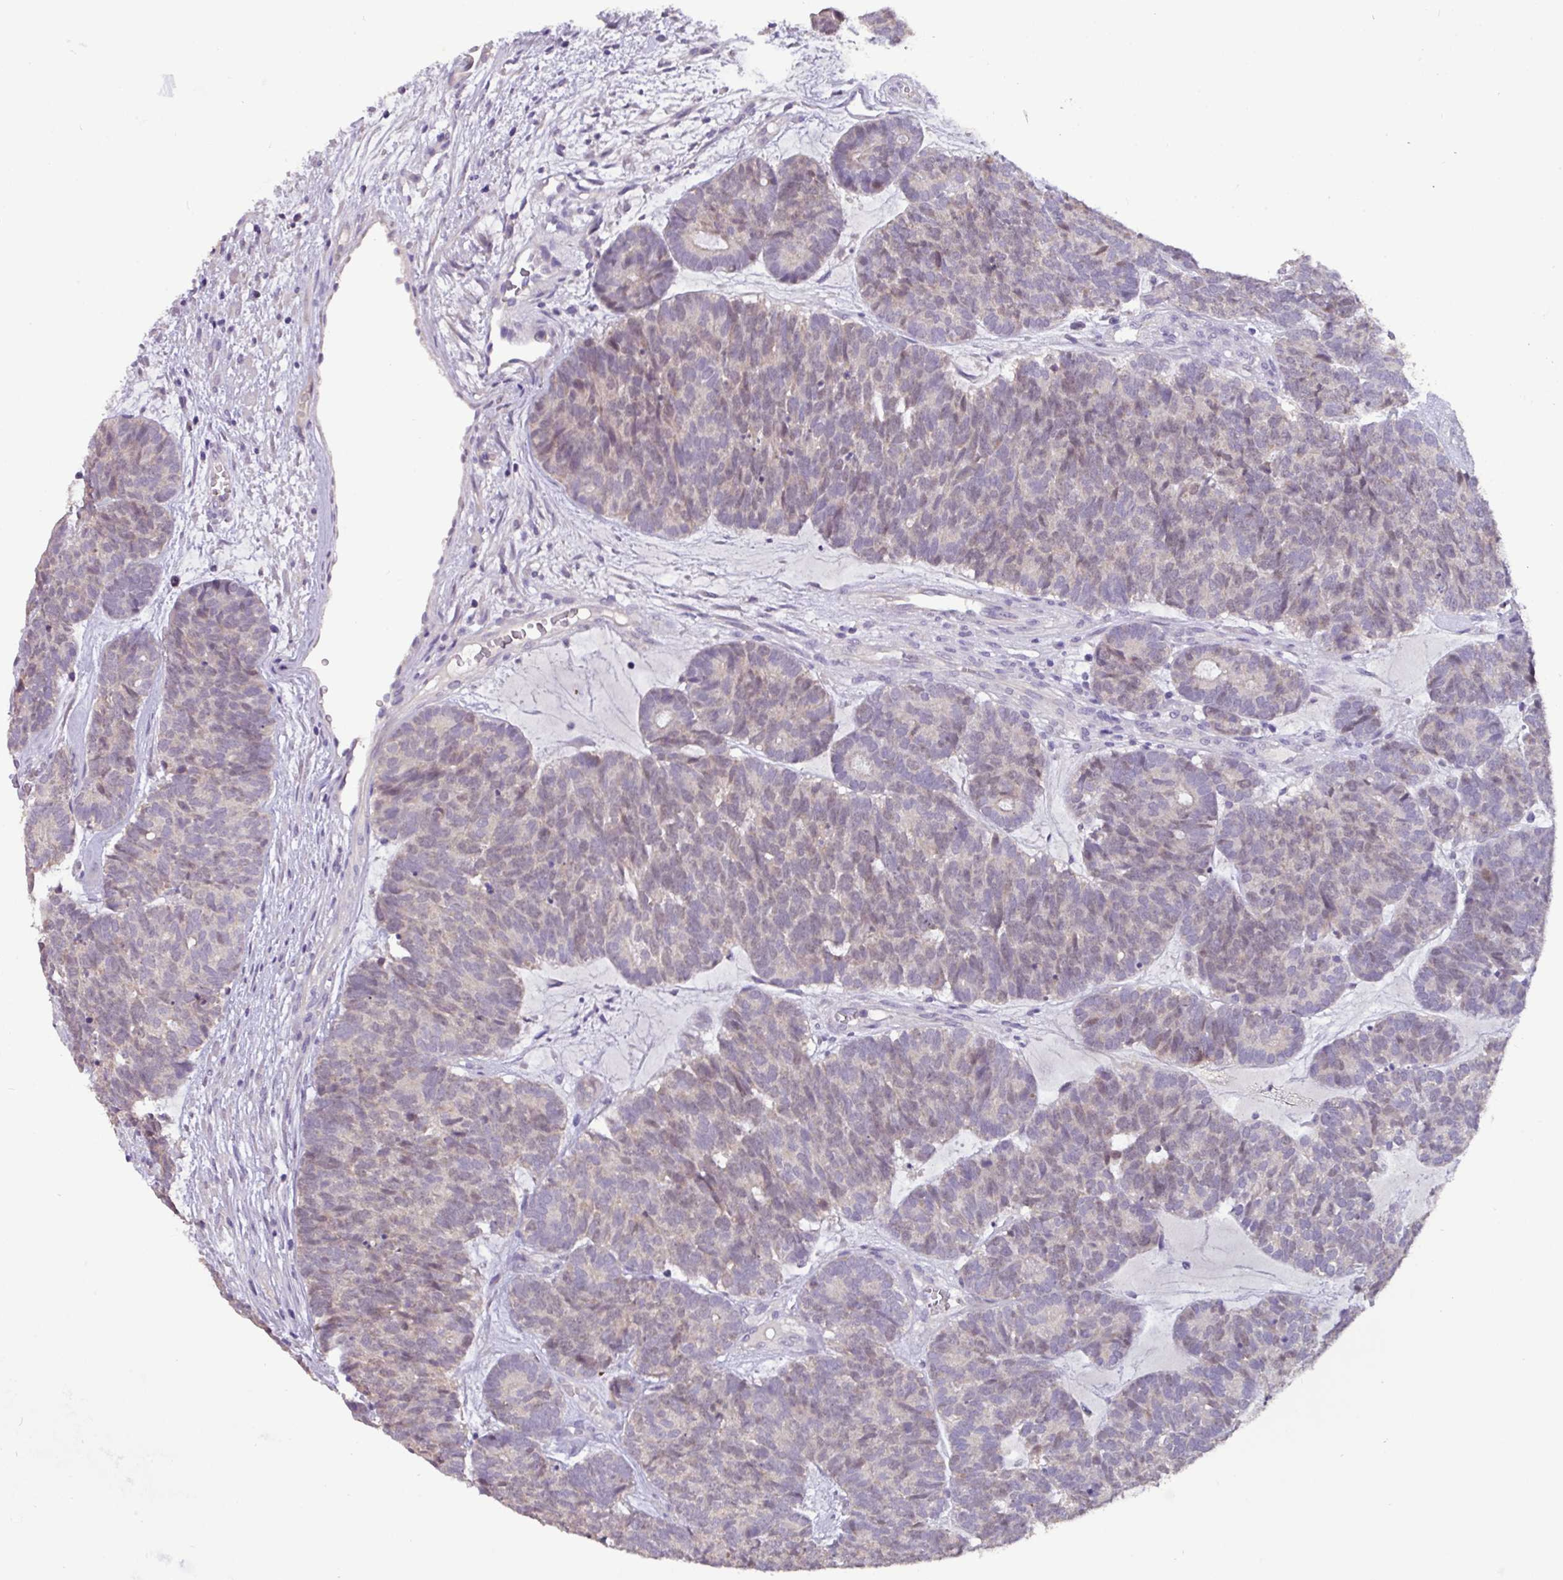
{"staining": {"intensity": "negative", "quantity": "none", "location": "none"}, "tissue": "head and neck cancer", "cell_type": "Tumor cells", "image_type": "cancer", "snomed": [{"axis": "morphology", "description": "Adenocarcinoma, NOS"}, {"axis": "topography", "description": "Head-Neck"}], "caption": "Immunohistochemical staining of human head and neck cancer (adenocarcinoma) shows no significant positivity in tumor cells.", "gene": "PAX8", "patient": {"sex": "female", "age": 81}}